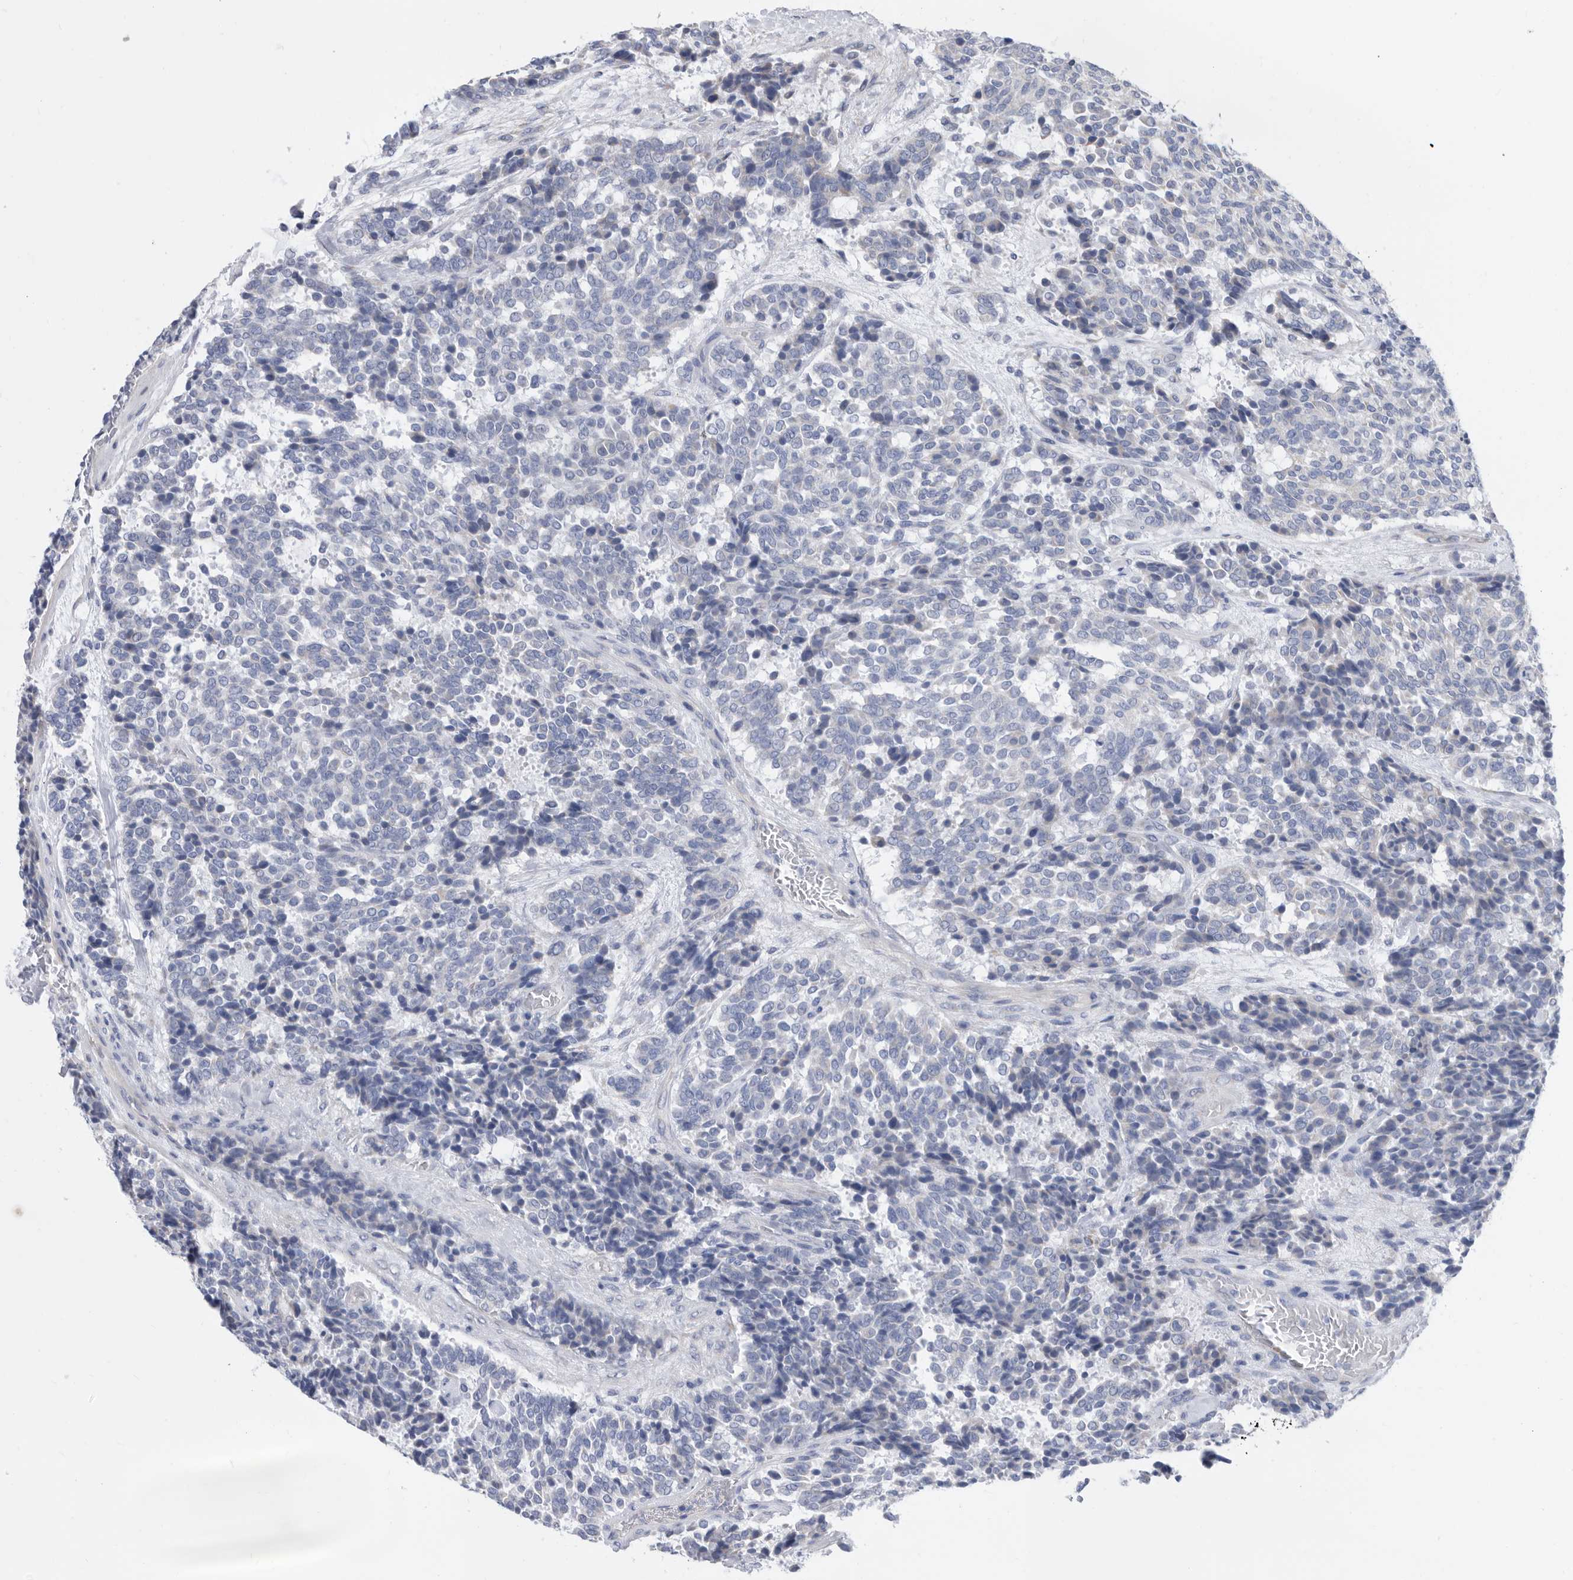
{"staining": {"intensity": "negative", "quantity": "none", "location": "none"}, "tissue": "carcinoid", "cell_type": "Tumor cells", "image_type": "cancer", "snomed": [{"axis": "morphology", "description": "Carcinoid, malignant, NOS"}, {"axis": "topography", "description": "Pancreas"}], "caption": "Histopathology image shows no protein positivity in tumor cells of carcinoid (malignant) tissue.", "gene": "ATP13A3", "patient": {"sex": "female", "age": 54}}